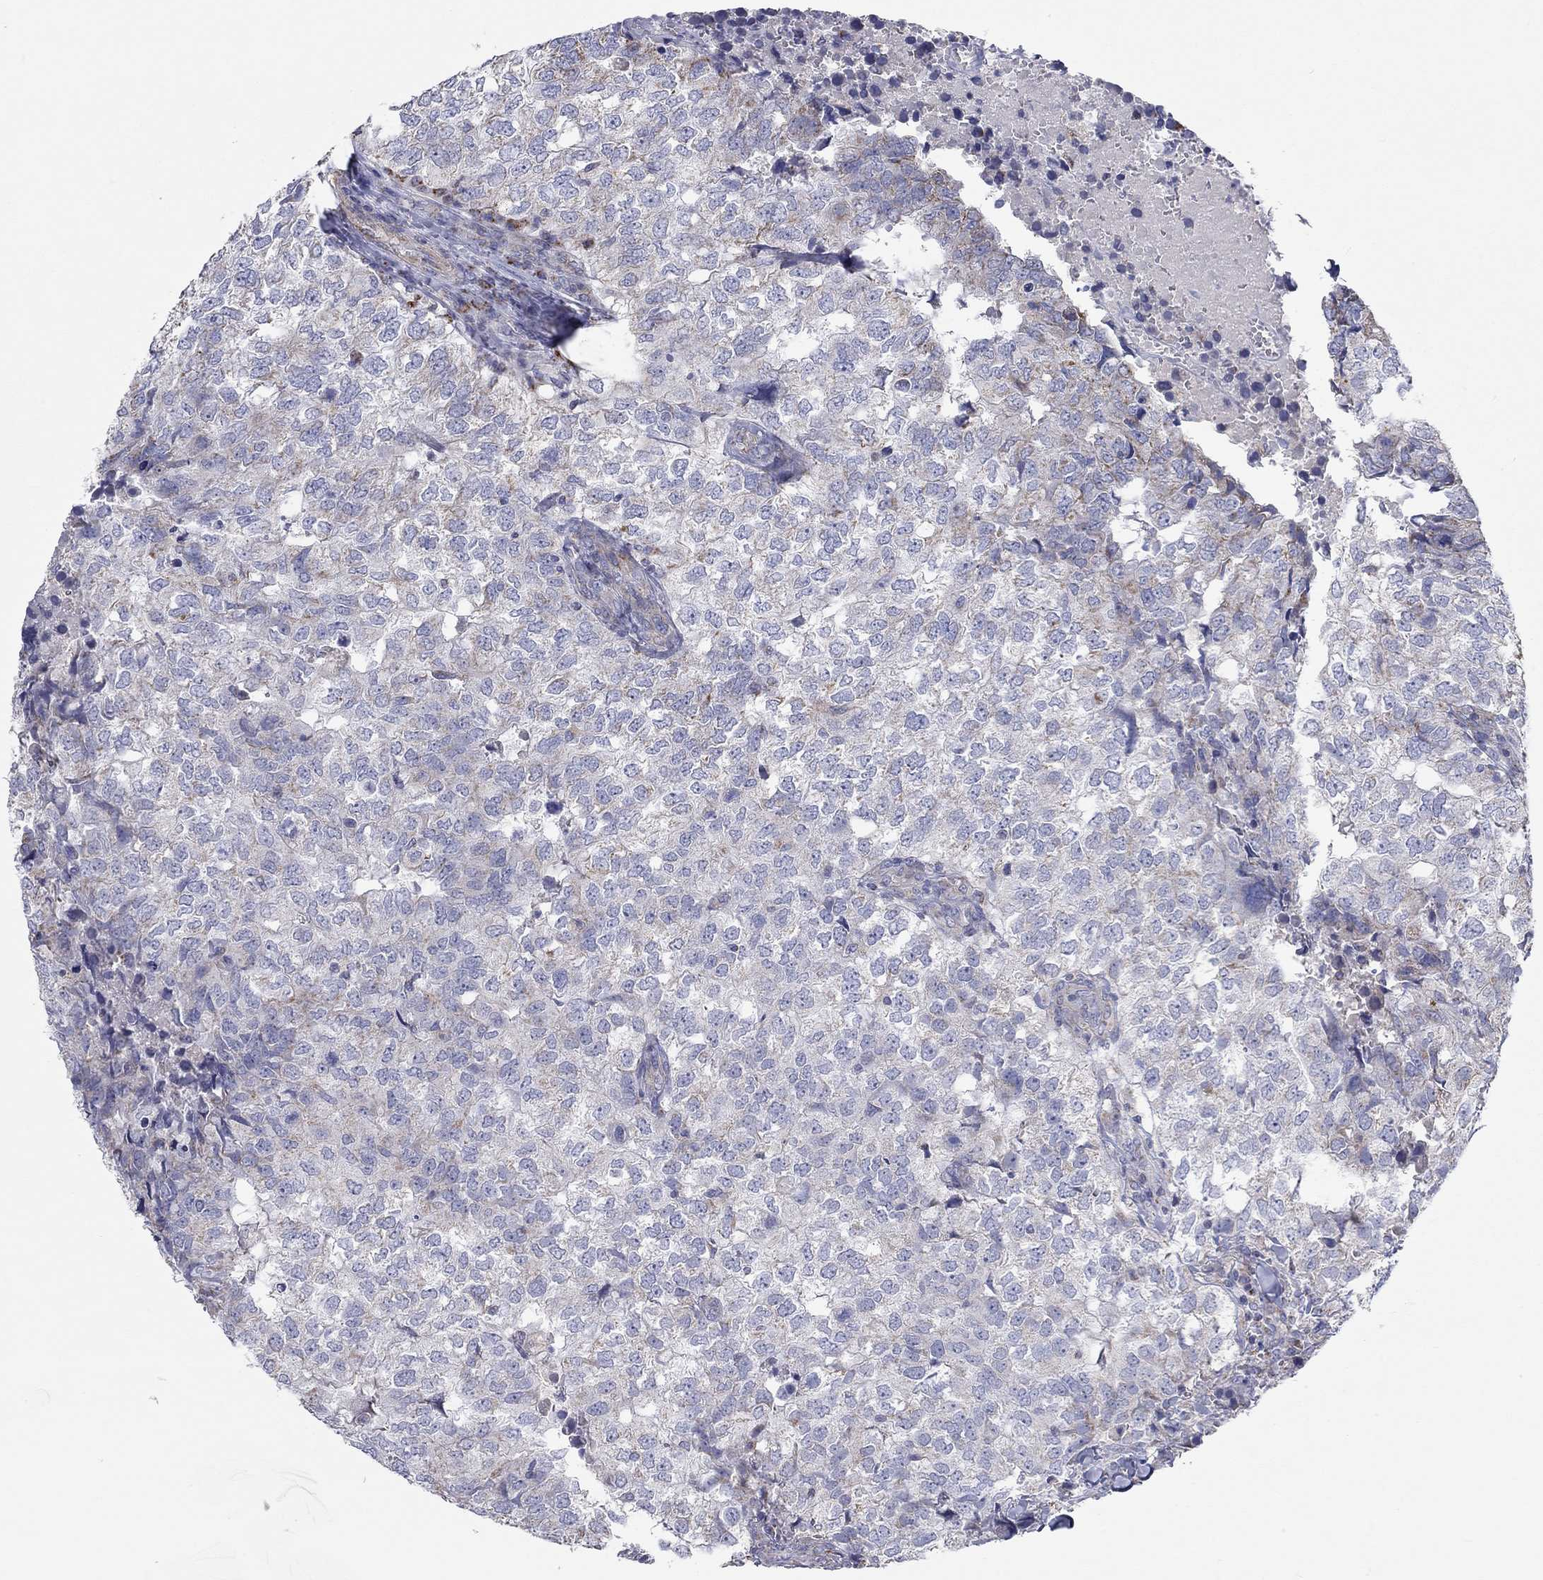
{"staining": {"intensity": "weak", "quantity": "<25%", "location": "cytoplasmic/membranous"}, "tissue": "breast cancer", "cell_type": "Tumor cells", "image_type": "cancer", "snomed": [{"axis": "morphology", "description": "Duct carcinoma"}, {"axis": "topography", "description": "Breast"}], "caption": "There is no significant expression in tumor cells of breast cancer (intraductal carcinoma). (Stains: DAB (3,3'-diaminobenzidine) immunohistochemistry (IHC) with hematoxylin counter stain, Microscopy: brightfield microscopy at high magnification).", "gene": "RCAN1", "patient": {"sex": "female", "age": 30}}